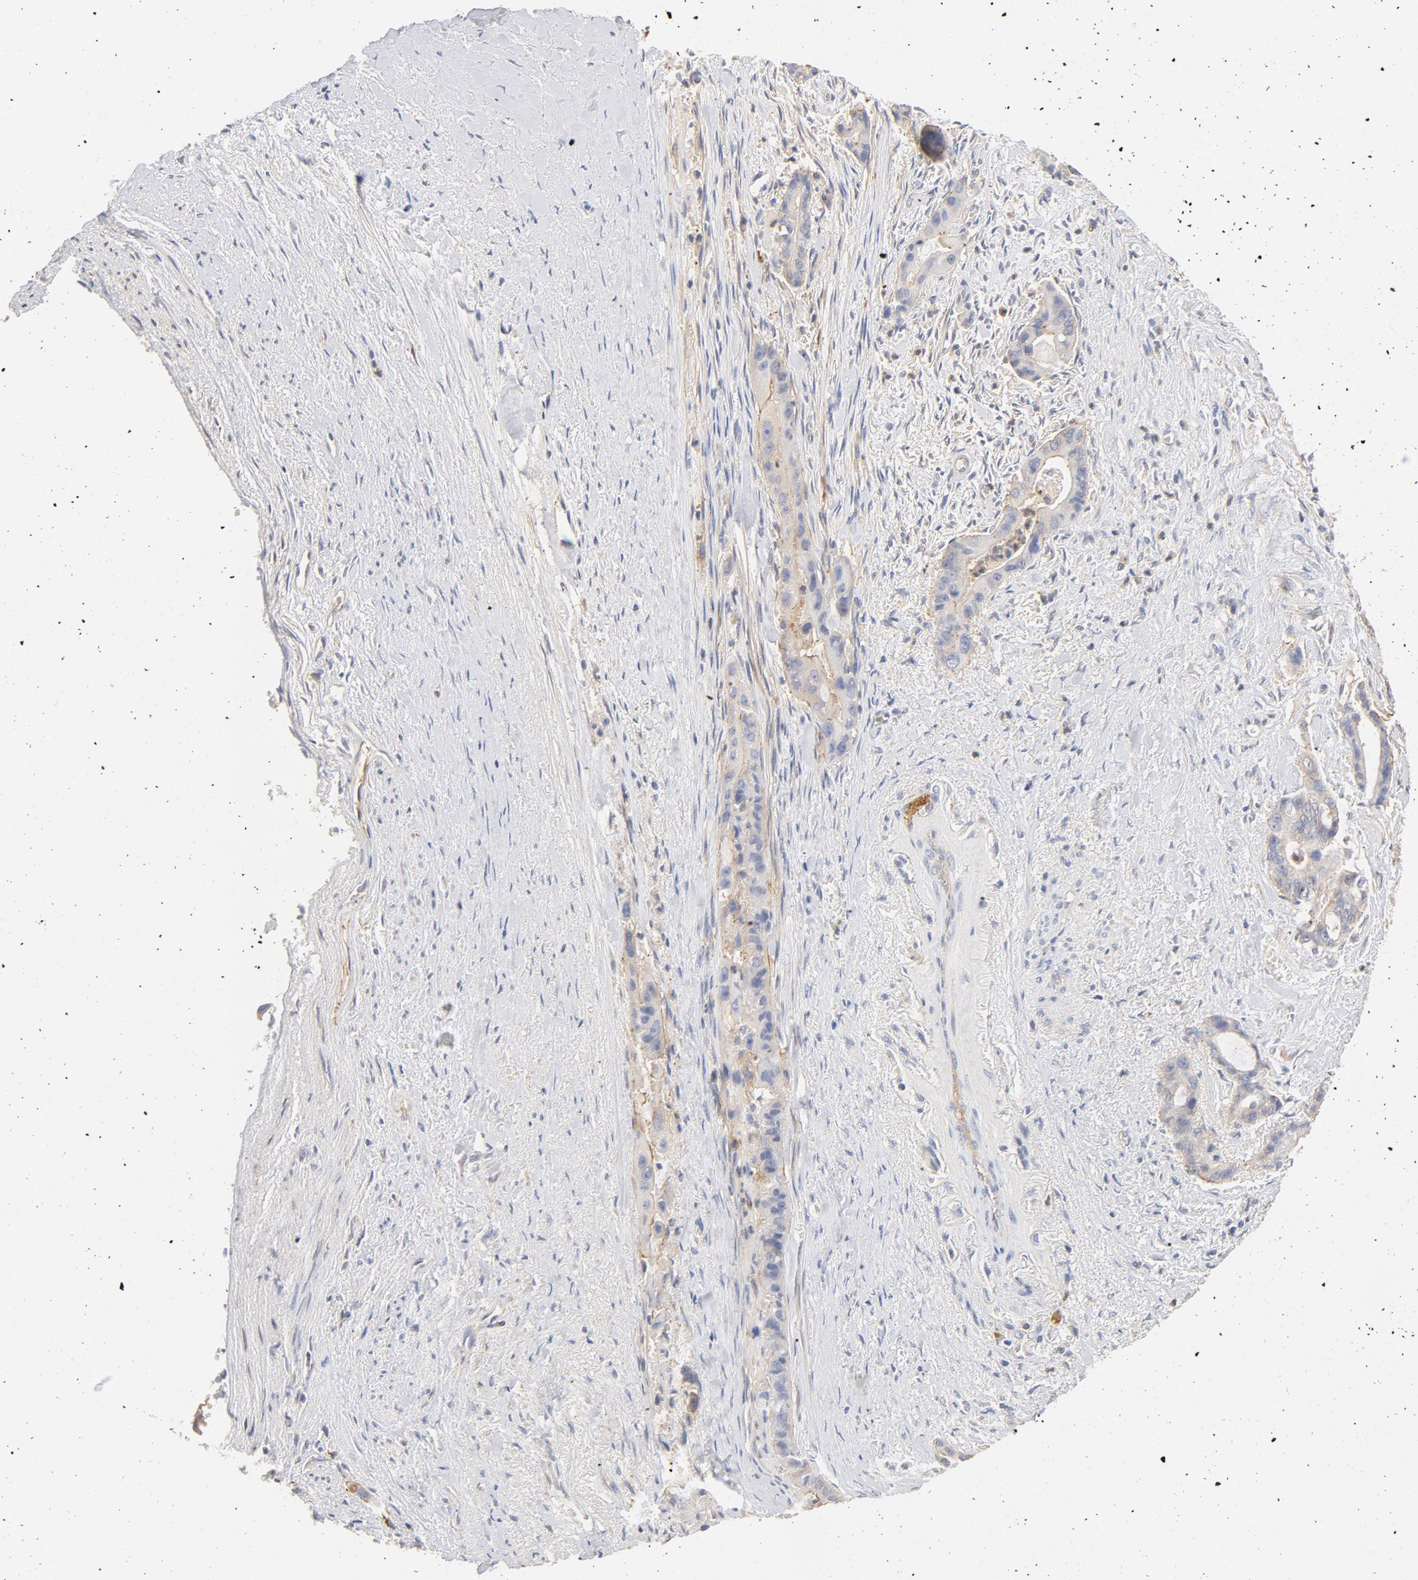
{"staining": {"intensity": "weak", "quantity": "25%-75%", "location": "cytoplasmic/membranous"}, "tissue": "liver cancer", "cell_type": "Tumor cells", "image_type": "cancer", "snomed": [{"axis": "morphology", "description": "Cholangiocarcinoma"}, {"axis": "topography", "description": "Liver"}], "caption": "Weak cytoplasmic/membranous protein expression is identified in approximately 25%-75% of tumor cells in cholangiocarcinoma (liver).", "gene": "STRN3", "patient": {"sex": "female", "age": 55}}